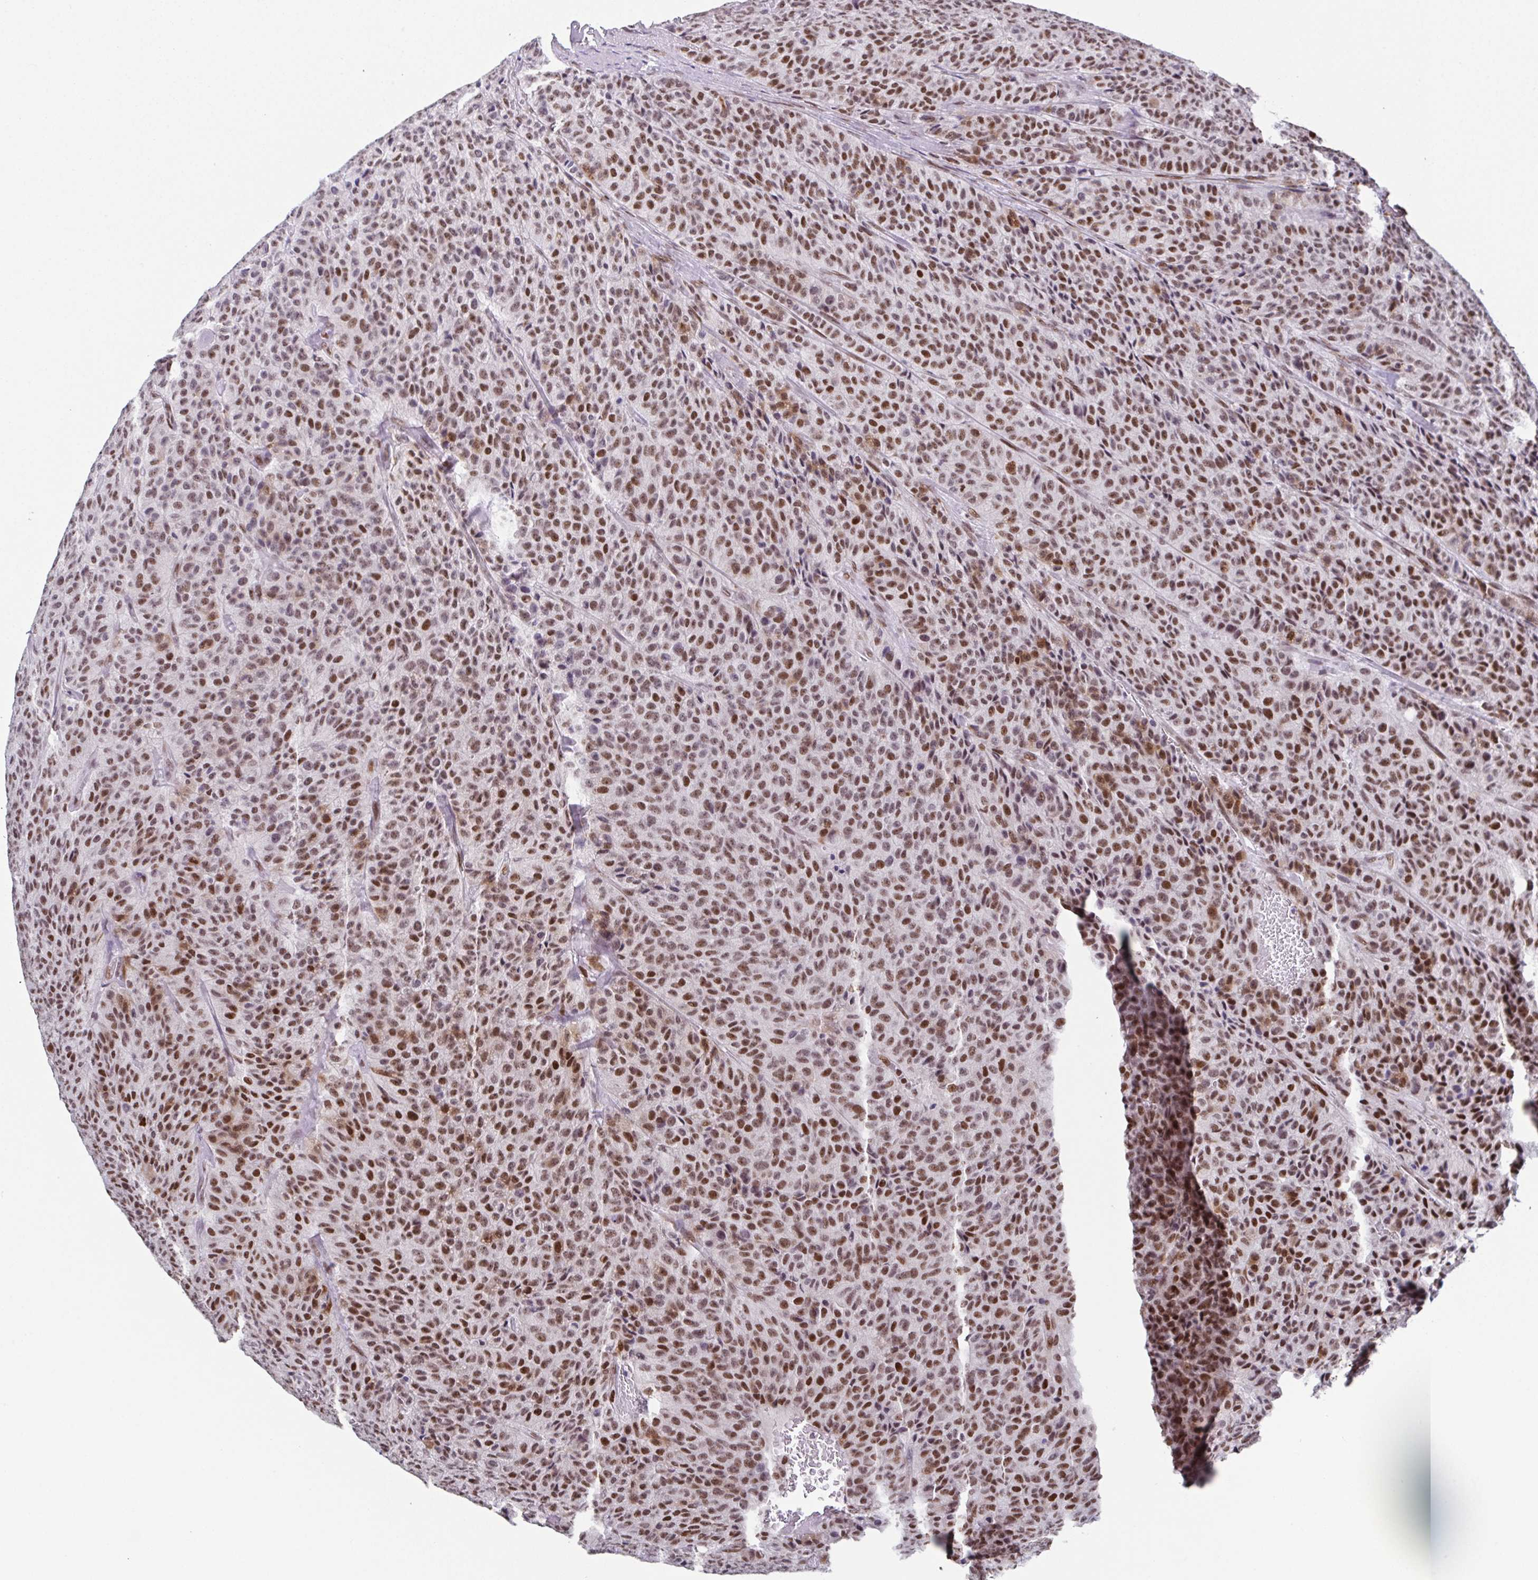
{"staining": {"intensity": "moderate", "quantity": "25%-75%", "location": "nuclear"}, "tissue": "carcinoid", "cell_type": "Tumor cells", "image_type": "cancer", "snomed": [{"axis": "morphology", "description": "Carcinoid, malignant, NOS"}, {"axis": "topography", "description": "Lung"}], "caption": "Immunohistochemistry (IHC) histopathology image of human carcinoid stained for a protein (brown), which reveals medium levels of moderate nuclear expression in approximately 25%-75% of tumor cells.", "gene": "RB1", "patient": {"sex": "male", "age": 71}}